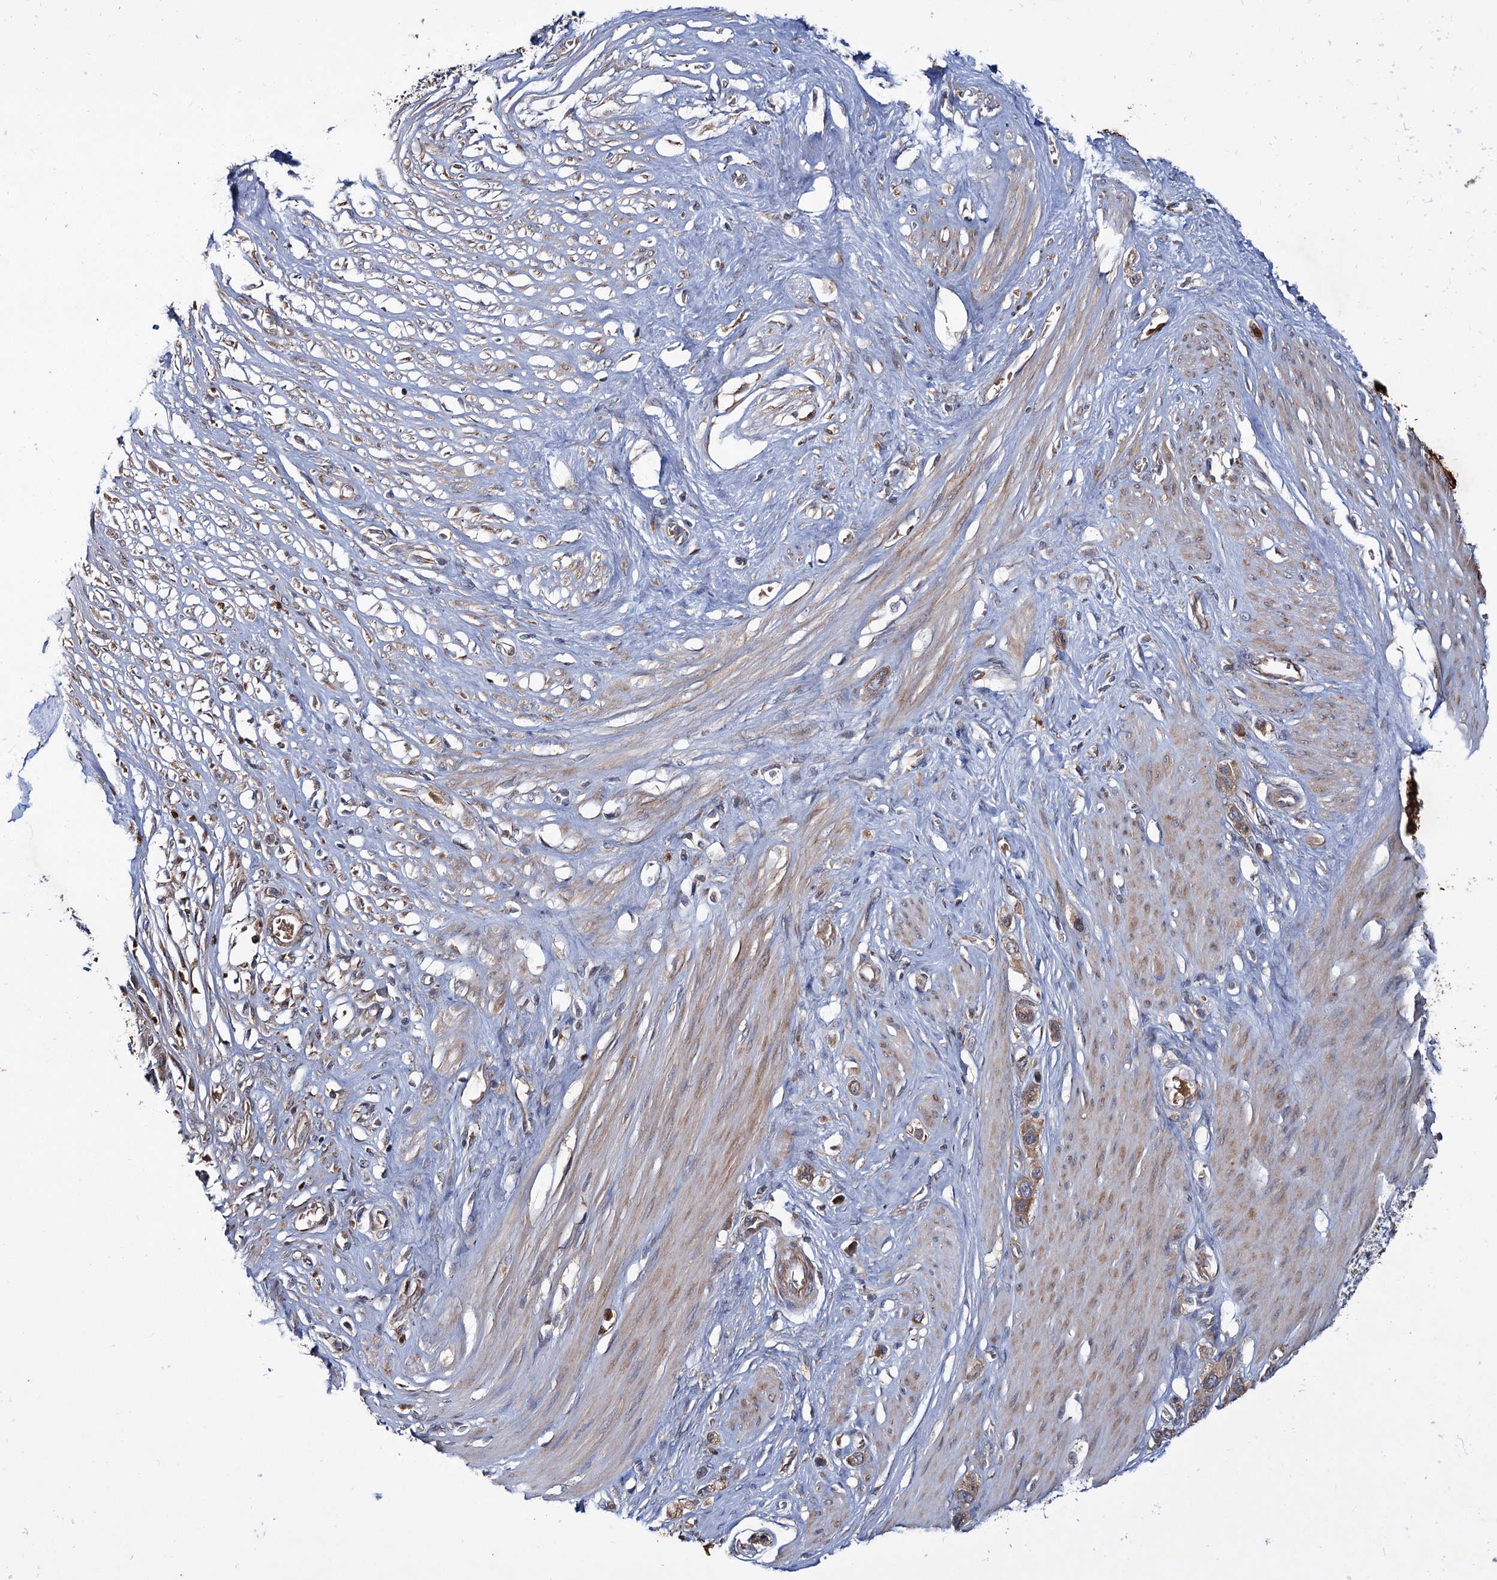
{"staining": {"intensity": "moderate", "quantity": ">75%", "location": "cytoplasmic/membranous"}, "tissue": "stomach cancer", "cell_type": "Tumor cells", "image_type": "cancer", "snomed": [{"axis": "morphology", "description": "Adenocarcinoma, NOS"}, {"axis": "morphology", "description": "Adenocarcinoma, High grade"}, {"axis": "topography", "description": "Stomach, upper"}, {"axis": "topography", "description": "Stomach, lower"}], "caption": "Human stomach cancer (adenocarcinoma) stained with a brown dye exhibits moderate cytoplasmic/membranous positive expression in about >75% of tumor cells.", "gene": "PTPN3", "patient": {"sex": "female", "age": 65}}